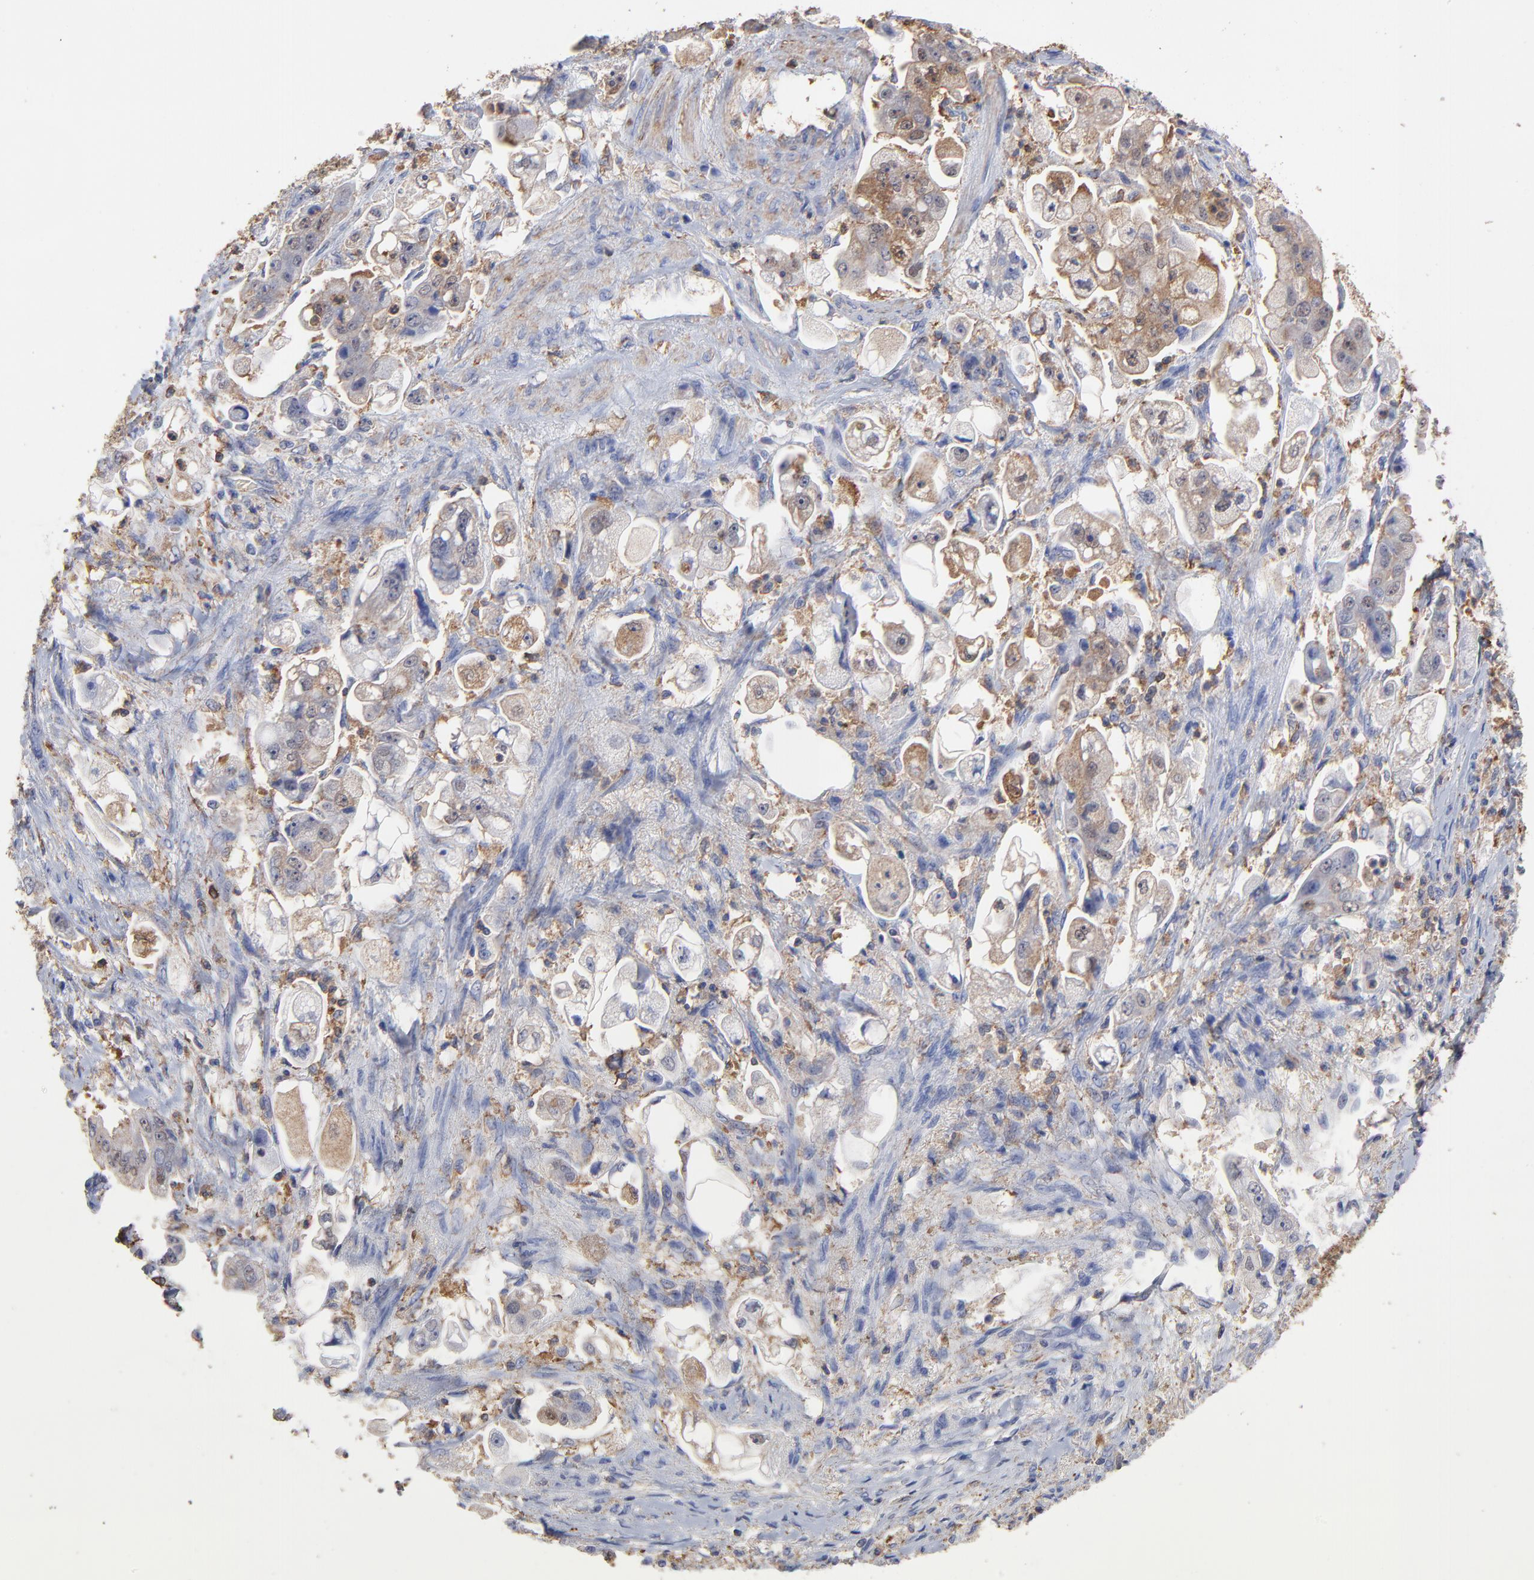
{"staining": {"intensity": "moderate", "quantity": ">75%", "location": "cytoplasmic/membranous"}, "tissue": "stomach cancer", "cell_type": "Tumor cells", "image_type": "cancer", "snomed": [{"axis": "morphology", "description": "Adenocarcinoma, NOS"}, {"axis": "topography", "description": "Stomach"}], "caption": "A high-resolution image shows immunohistochemistry (IHC) staining of adenocarcinoma (stomach), which exhibits moderate cytoplasmic/membranous positivity in approximately >75% of tumor cells.", "gene": "ASL", "patient": {"sex": "male", "age": 62}}